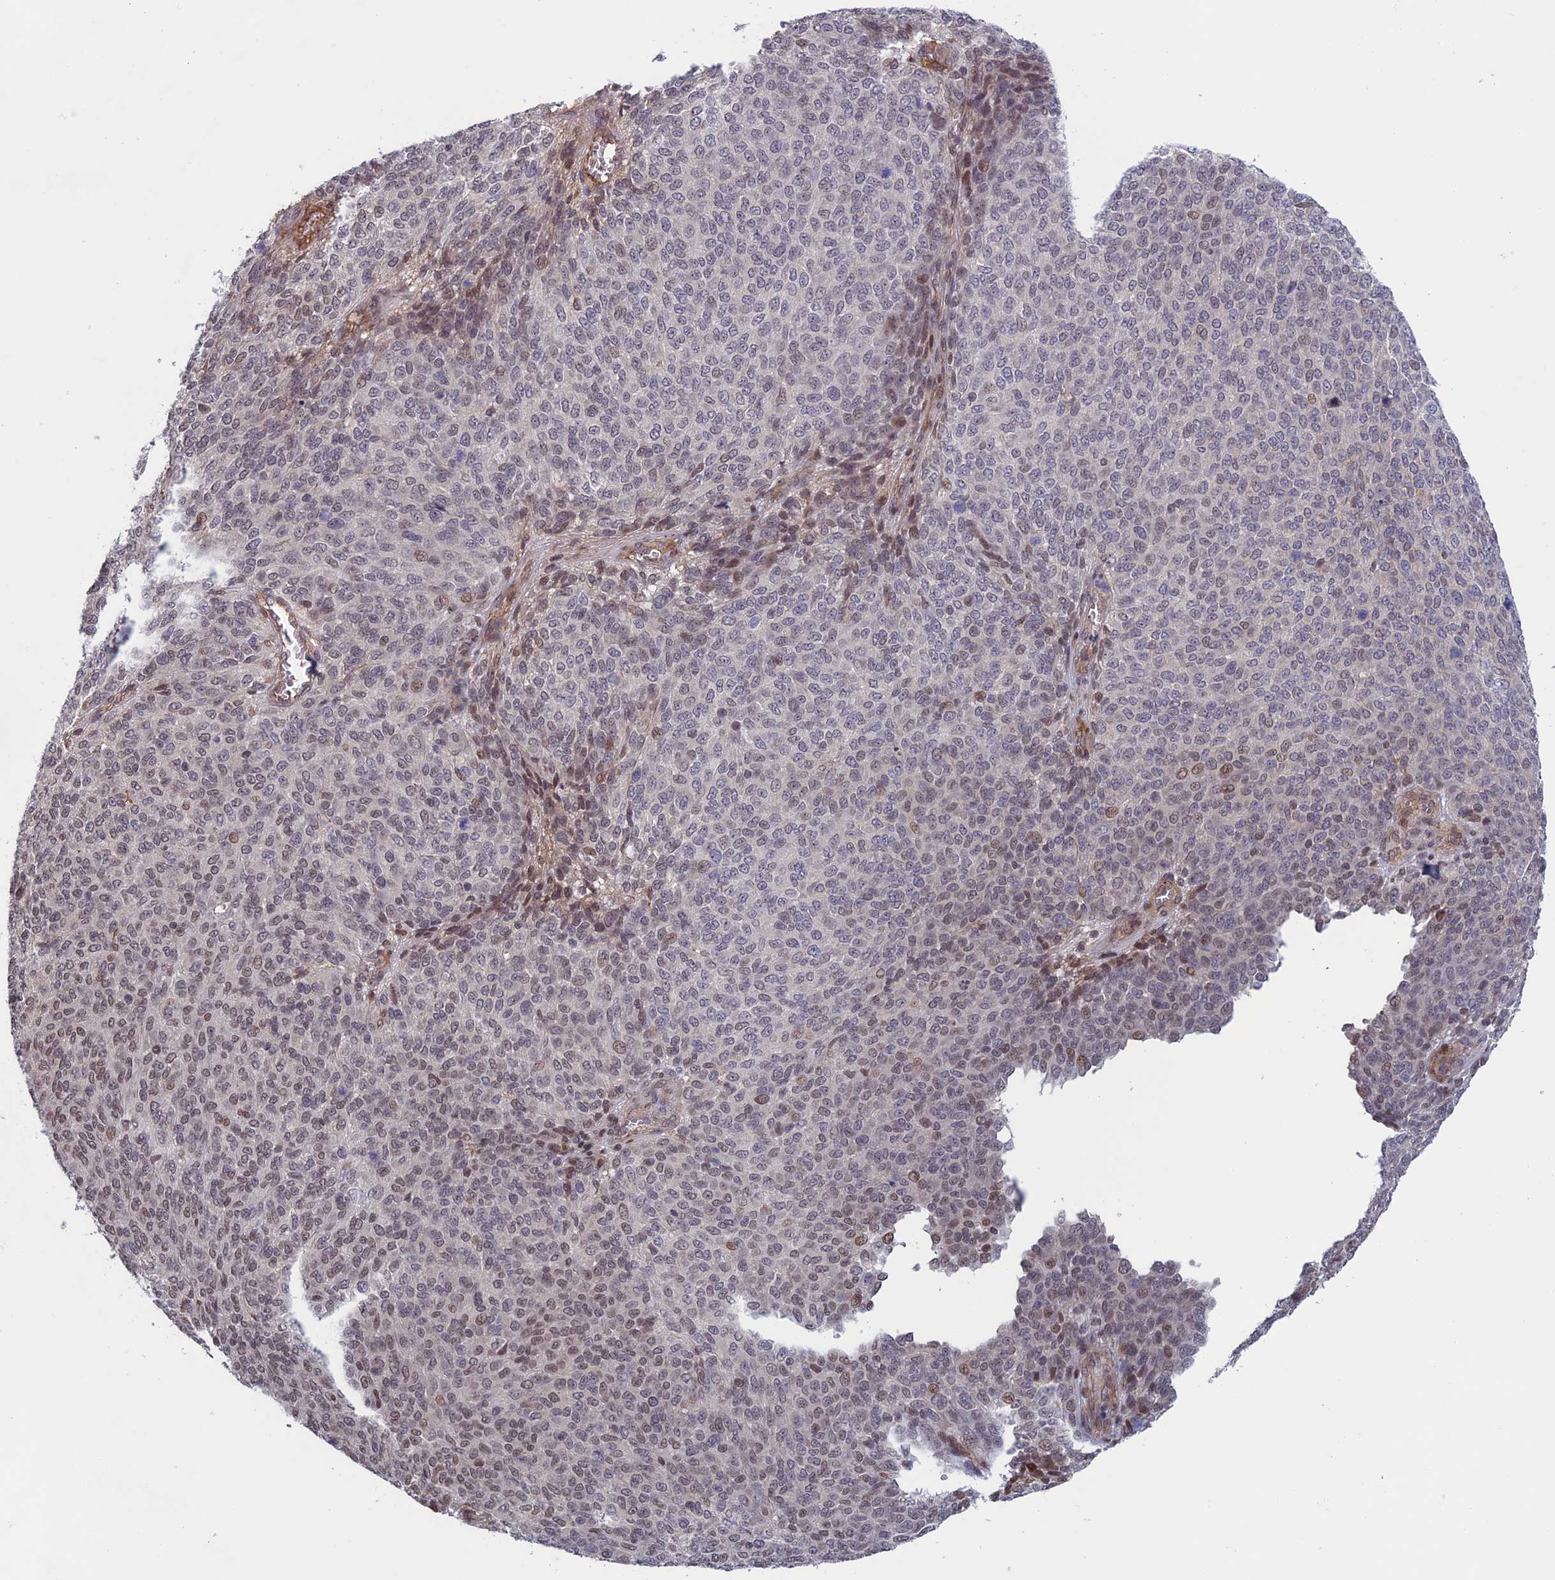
{"staining": {"intensity": "weak", "quantity": "25%-75%", "location": "nuclear"}, "tissue": "melanoma", "cell_type": "Tumor cells", "image_type": "cancer", "snomed": [{"axis": "morphology", "description": "Malignant melanoma, NOS"}, {"axis": "topography", "description": "Skin"}], "caption": "Tumor cells reveal low levels of weak nuclear expression in about 25%-75% of cells in melanoma.", "gene": "FADS1", "patient": {"sex": "male", "age": 49}}